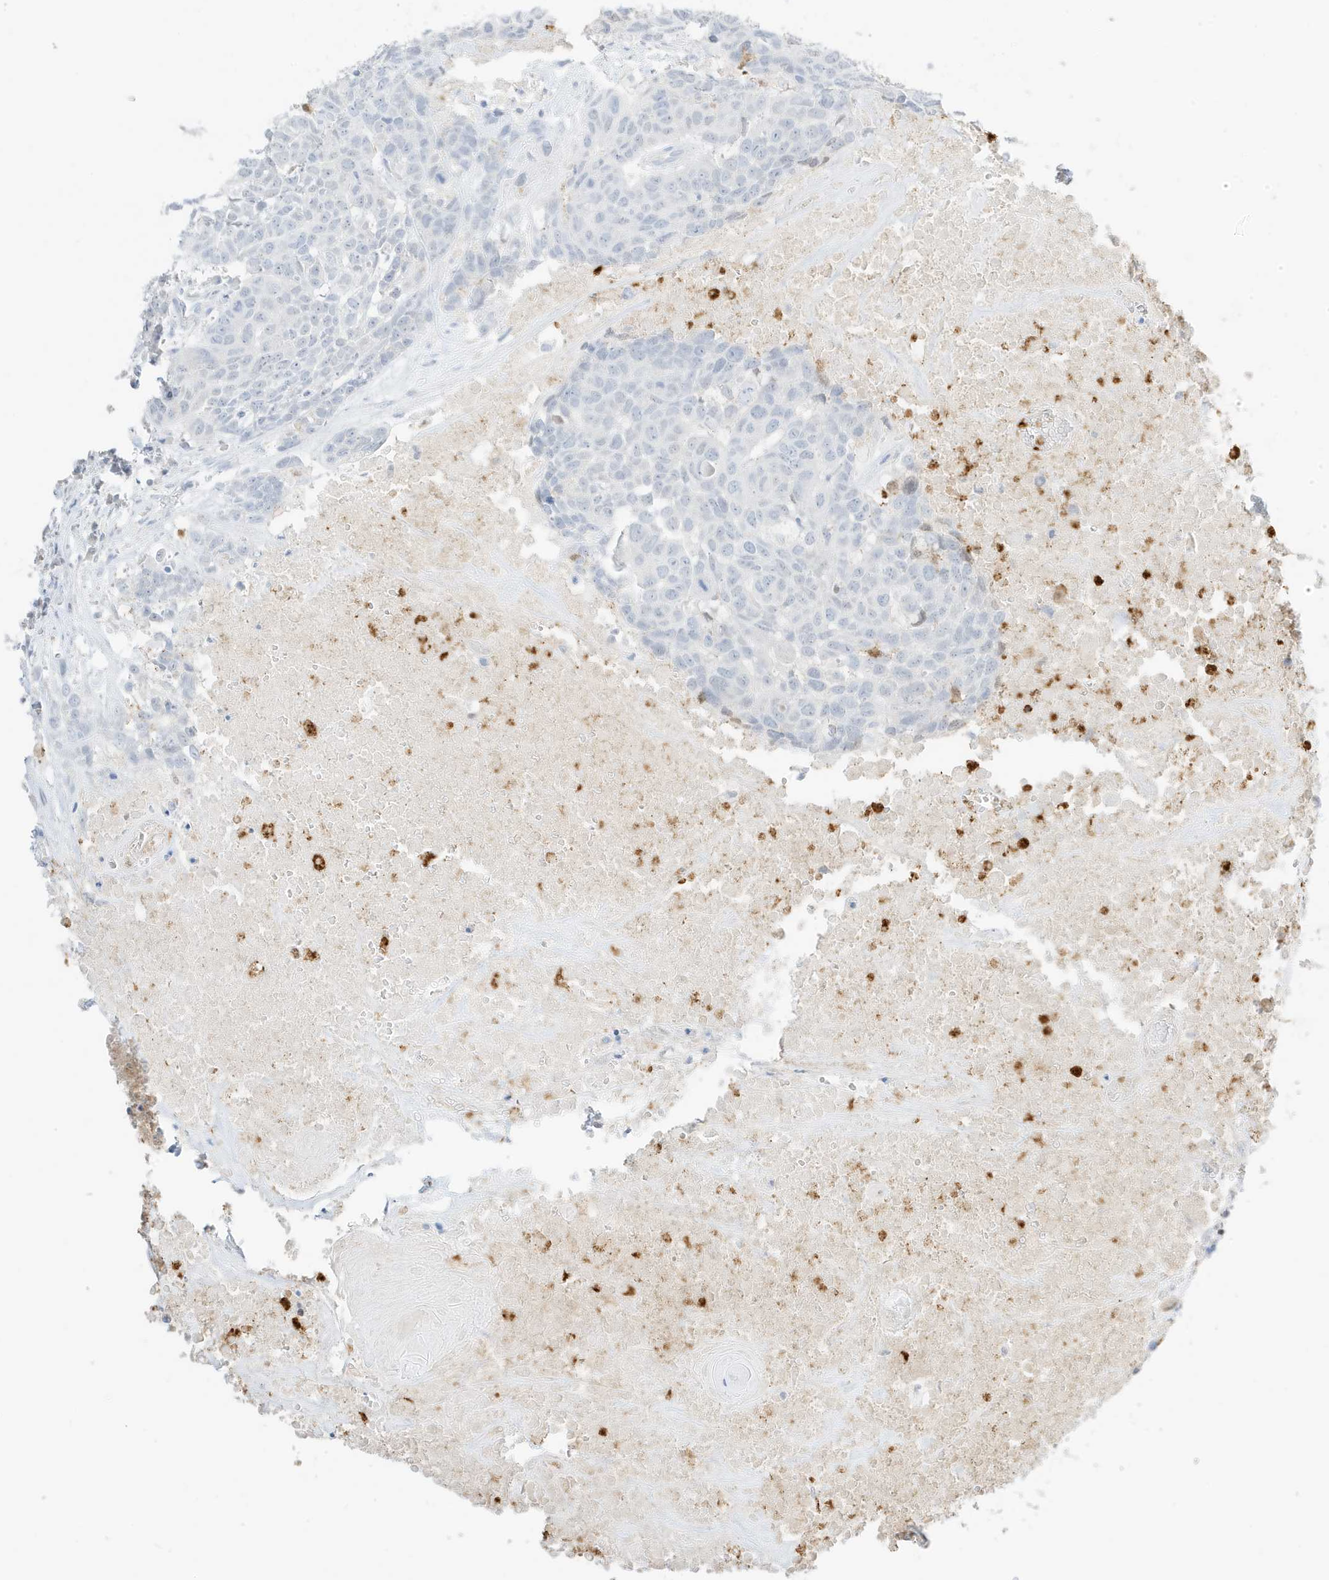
{"staining": {"intensity": "negative", "quantity": "none", "location": "none"}, "tissue": "head and neck cancer", "cell_type": "Tumor cells", "image_type": "cancer", "snomed": [{"axis": "morphology", "description": "Squamous cell carcinoma, NOS"}, {"axis": "topography", "description": "Head-Neck"}], "caption": "Immunohistochemical staining of human head and neck cancer exhibits no significant expression in tumor cells. (DAB immunohistochemistry with hematoxylin counter stain).", "gene": "GCA", "patient": {"sex": "male", "age": 66}}